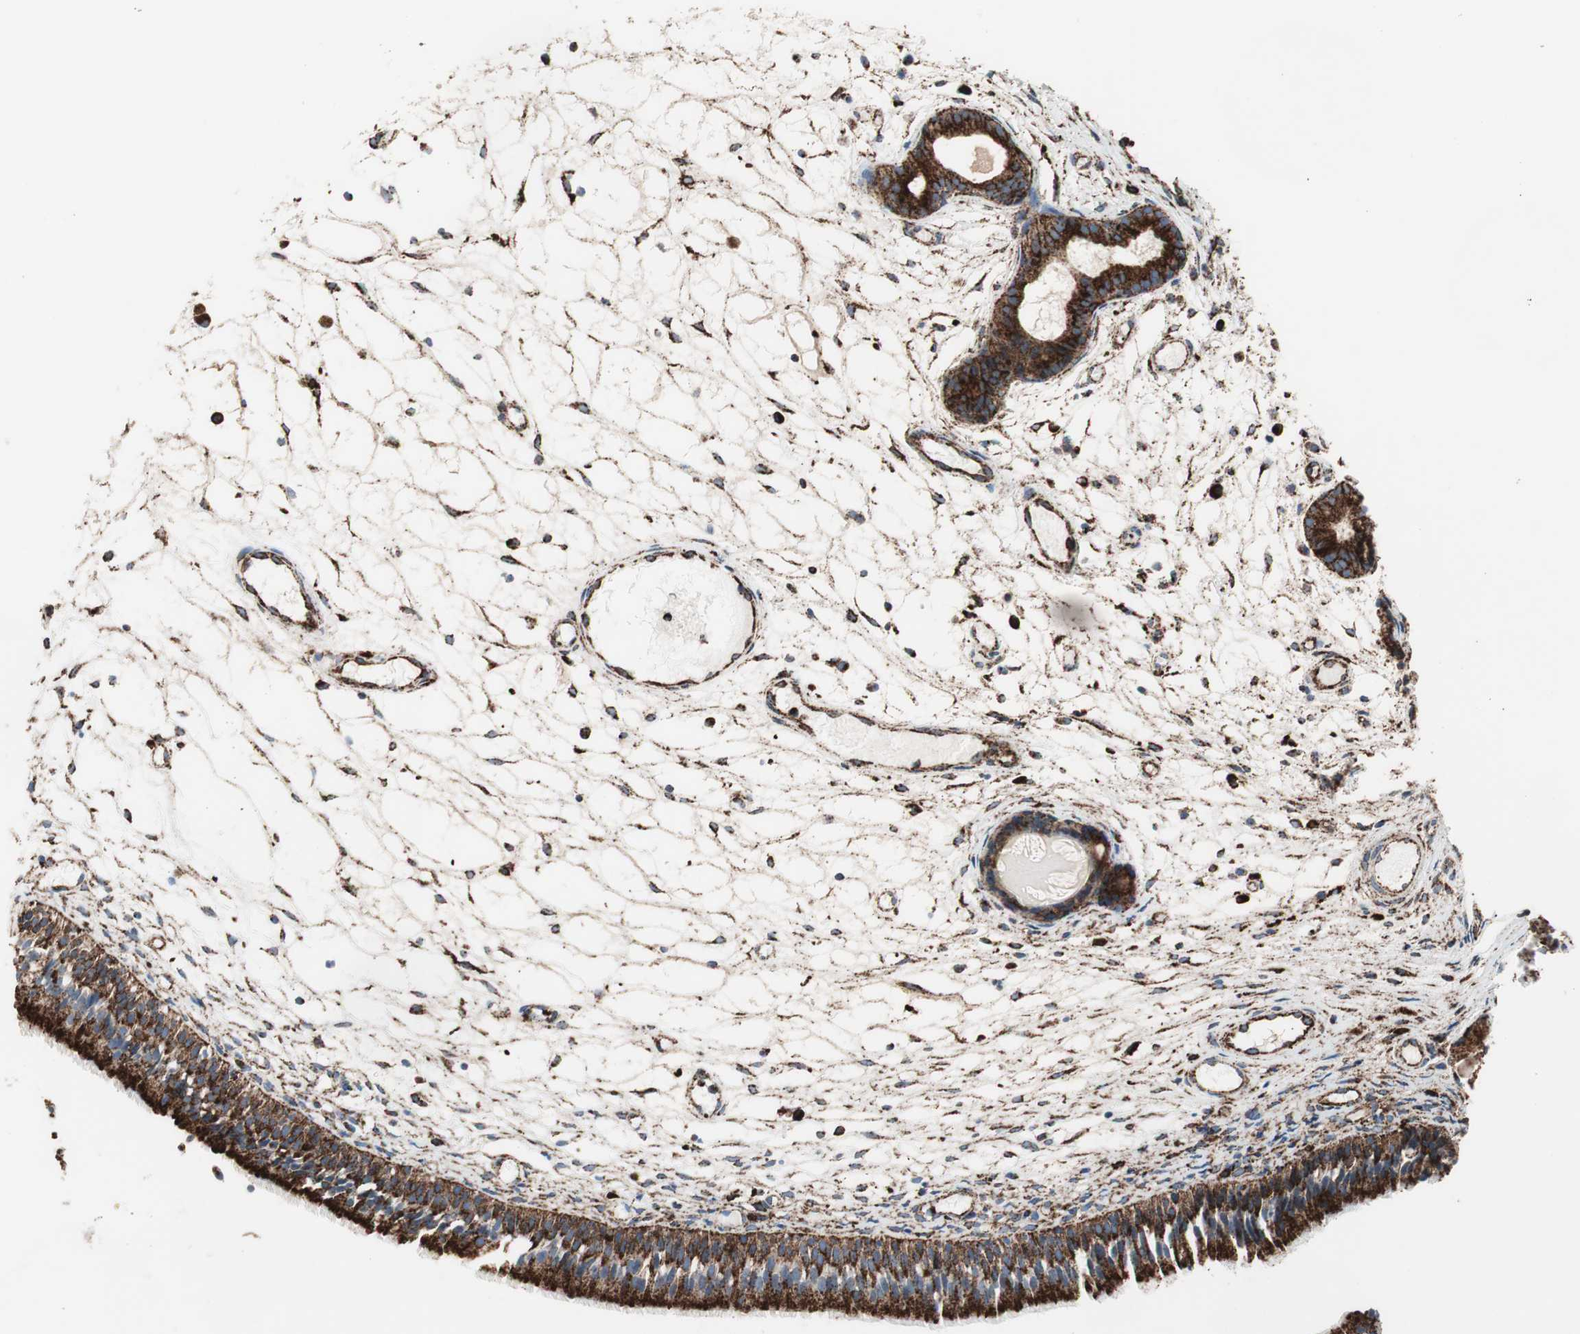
{"staining": {"intensity": "strong", "quantity": ">75%", "location": "cytoplasmic/membranous"}, "tissue": "nasopharynx", "cell_type": "Respiratory epithelial cells", "image_type": "normal", "snomed": [{"axis": "morphology", "description": "Normal tissue, NOS"}, {"axis": "topography", "description": "Nasopharynx"}], "caption": "An immunohistochemistry histopathology image of normal tissue is shown. Protein staining in brown highlights strong cytoplasmic/membranous positivity in nasopharynx within respiratory epithelial cells. (DAB IHC, brown staining for protein, blue staining for nuclei).", "gene": "LAMP1", "patient": {"sex": "female", "age": 54}}